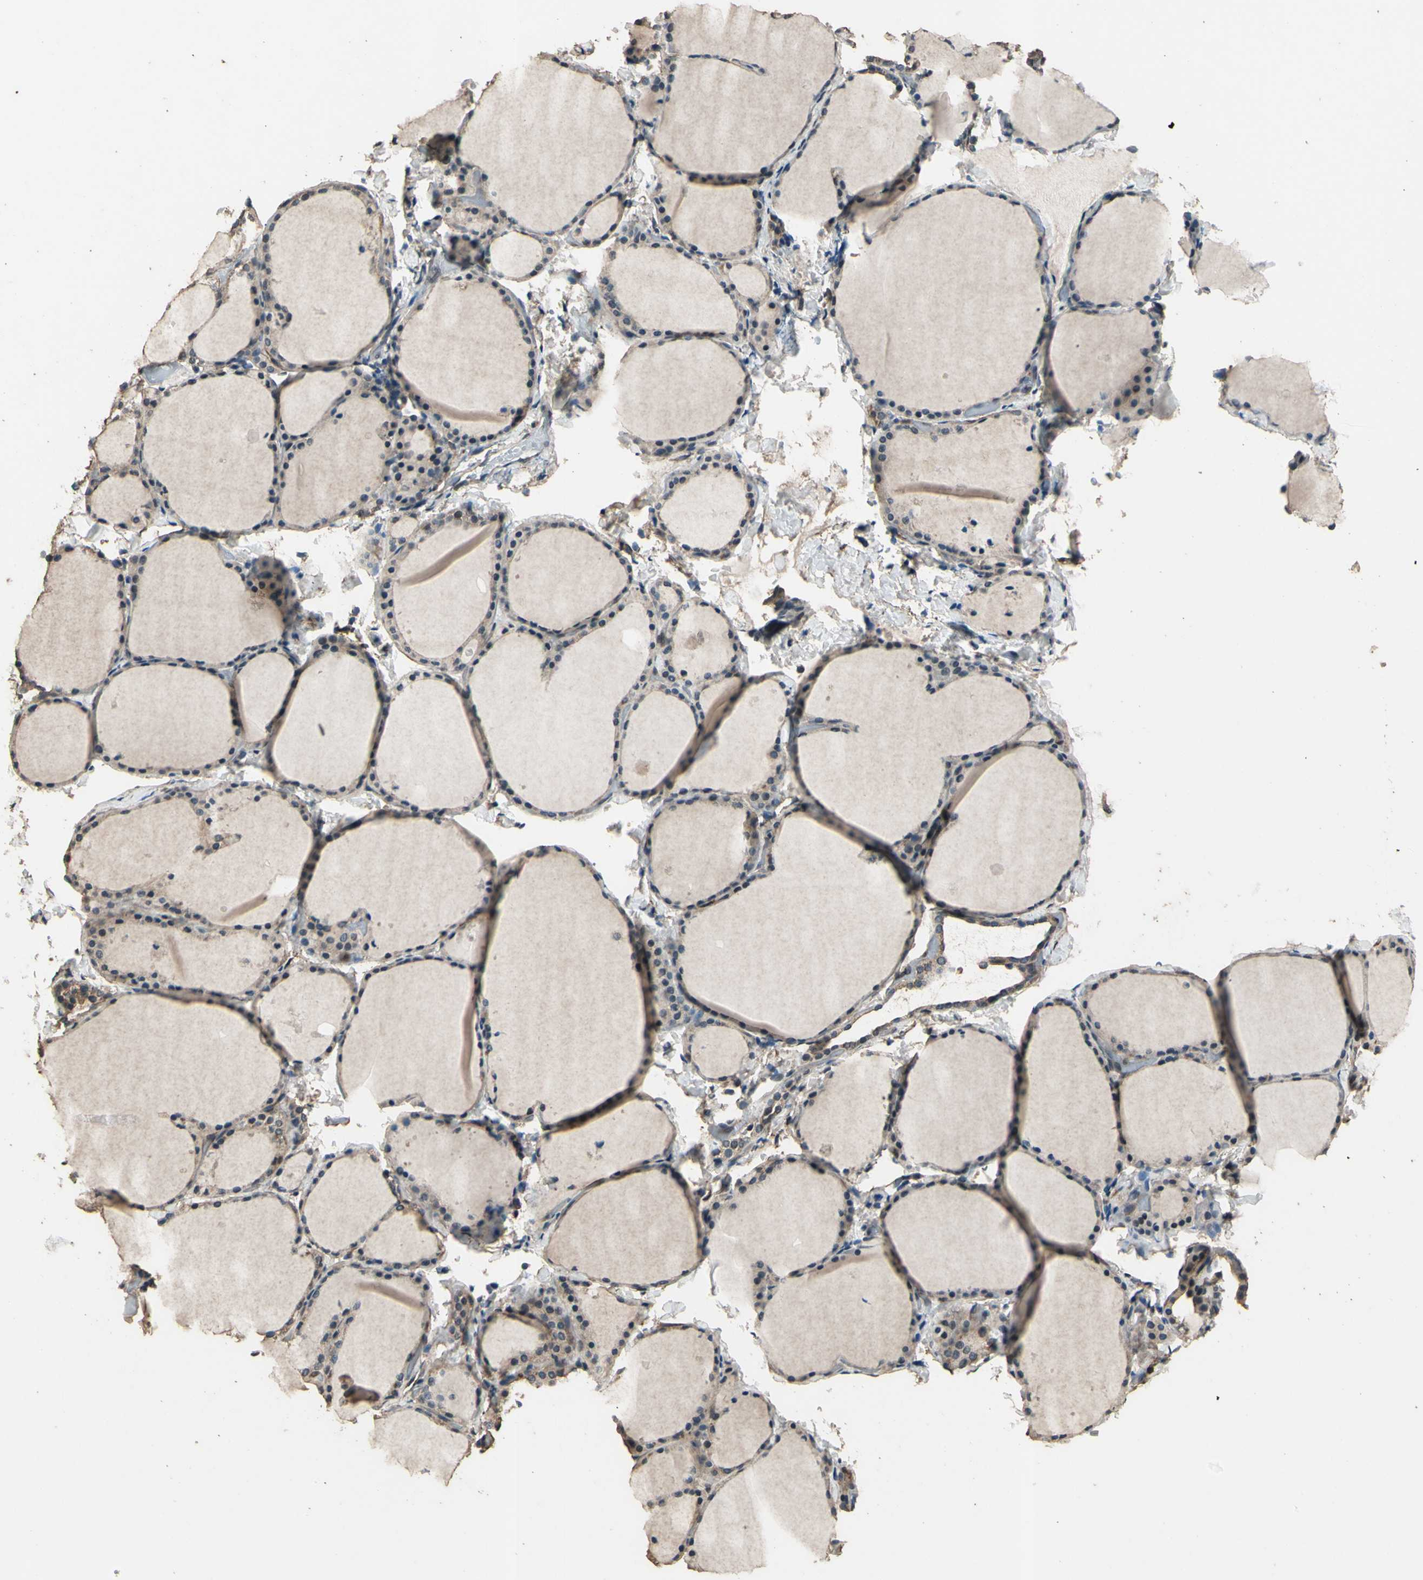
{"staining": {"intensity": "weak", "quantity": ">75%", "location": "cytoplasmic/membranous"}, "tissue": "thyroid gland", "cell_type": "Glandular cells", "image_type": "normal", "snomed": [{"axis": "morphology", "description": "Normal tissue, NOS"}, {"axis": "morphology", "description": "Papillary adenocarcinoma, NOS"}, {"axis": "topography", "description": "Thyroid gland"}], "caption": "High-power microscopy captured an immunohistochemistry micrograph of benign thyroid gland, revealing weak cytoplasmic/membranous expression in about >75% of glandular cells. (Brightfield microscopy of DAB IHC at high magnification).", "gene": "TSPO", "patient": {"sex": "female", "age": 30}}